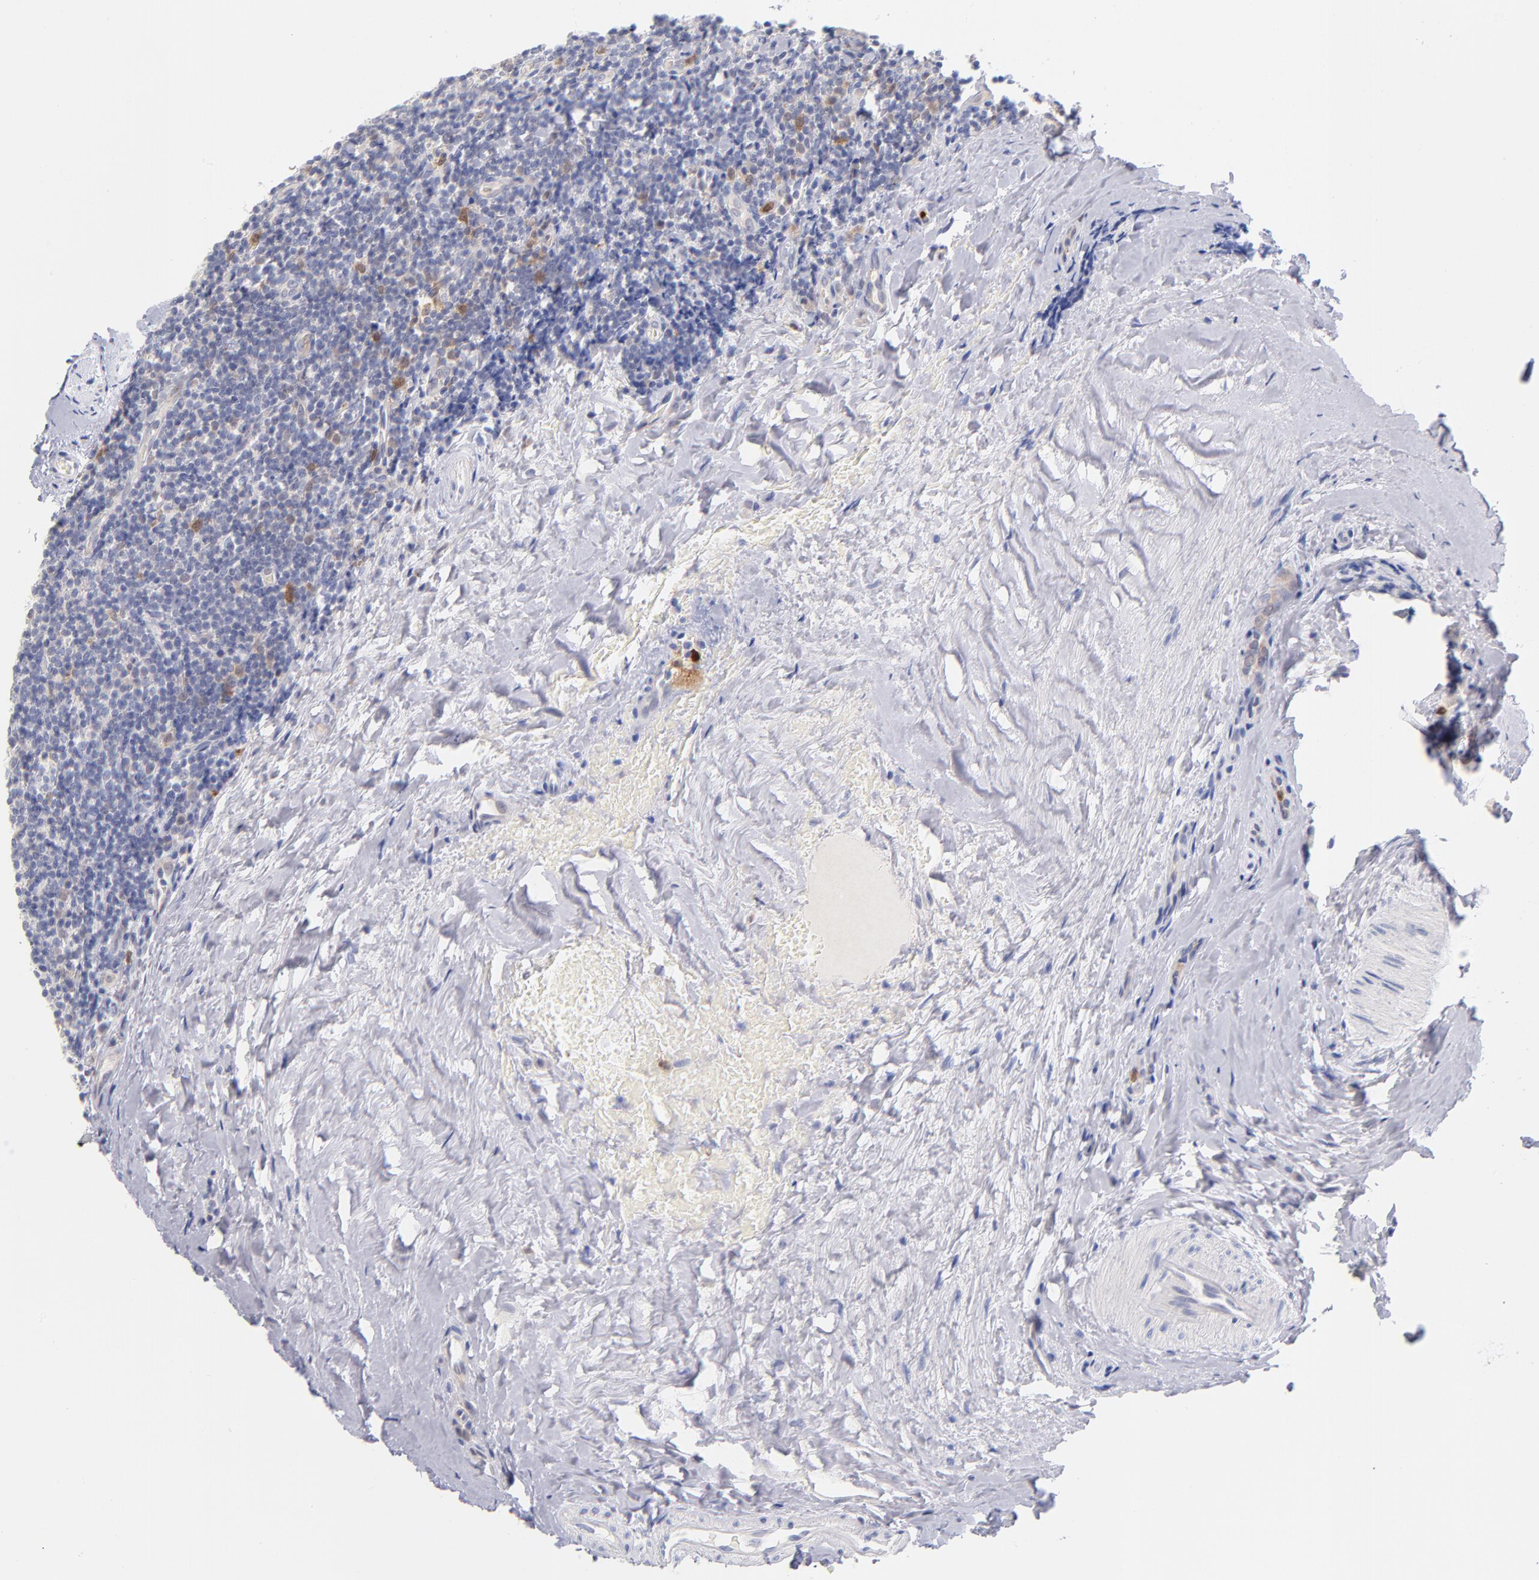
{"staining": {"intensity": "weak", "quantity": "<25%", "location": "nuclear"}, "tissue": "tonsil", "cell_type": "Germinal center cells", "image_type": "normal", "snomed": [{"axis": "morphology", "description": "Normal tissue, NOS"}, {"axis": "topography", "description": "Tonsil"}], "caption": "Immunohistochemistry (IHC) micrograph of benign tonsil: tonsil stained with DAB (3,3'-diaminobenzidine) shows no significant protein positivity in germinal center cells. (Immunohistochemistry, brightfield microscopy, high magnification).", "gene": "BID", "patient": {"sex": "male", "age": 31}}